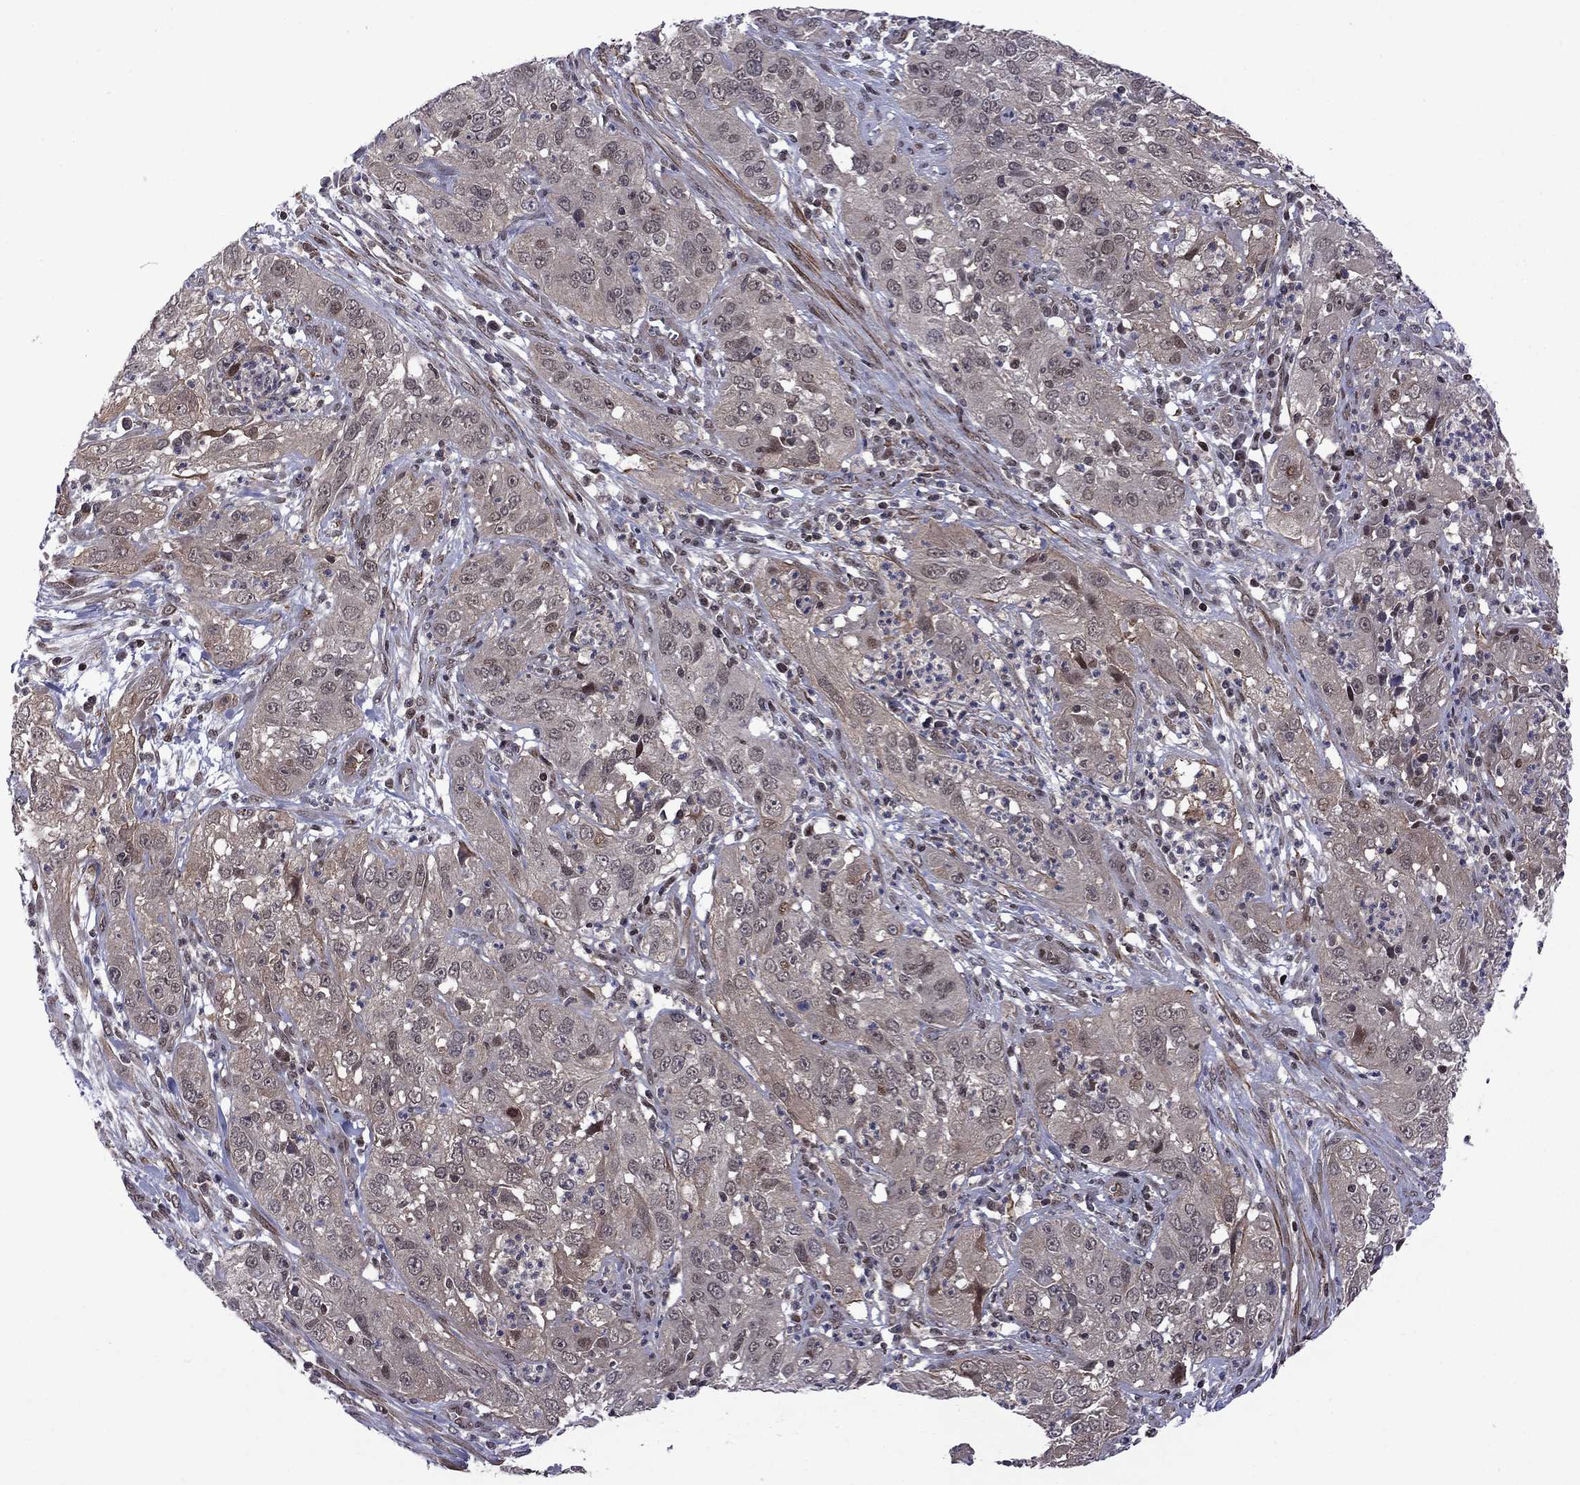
{"staining": {"intensity": "moderate", "quantity": "<25%", "location": "nuclear"}, "tissue": "cervical cancer", "cell_type": "Tumor cells", "image_type": "cancer", "snomed": [{"axis": "morphology", "description": "Squamous cell carcinoma, NOS"}, {"axis": "topography", "description": "Cervix"}], "caption": "A brown stain labels moderate nuclear expression of a protein in squamous cell carcinoma (cervical) tumor cells.", "gene": "BRF1", "patient": {"sex": "female", "age": 32}}